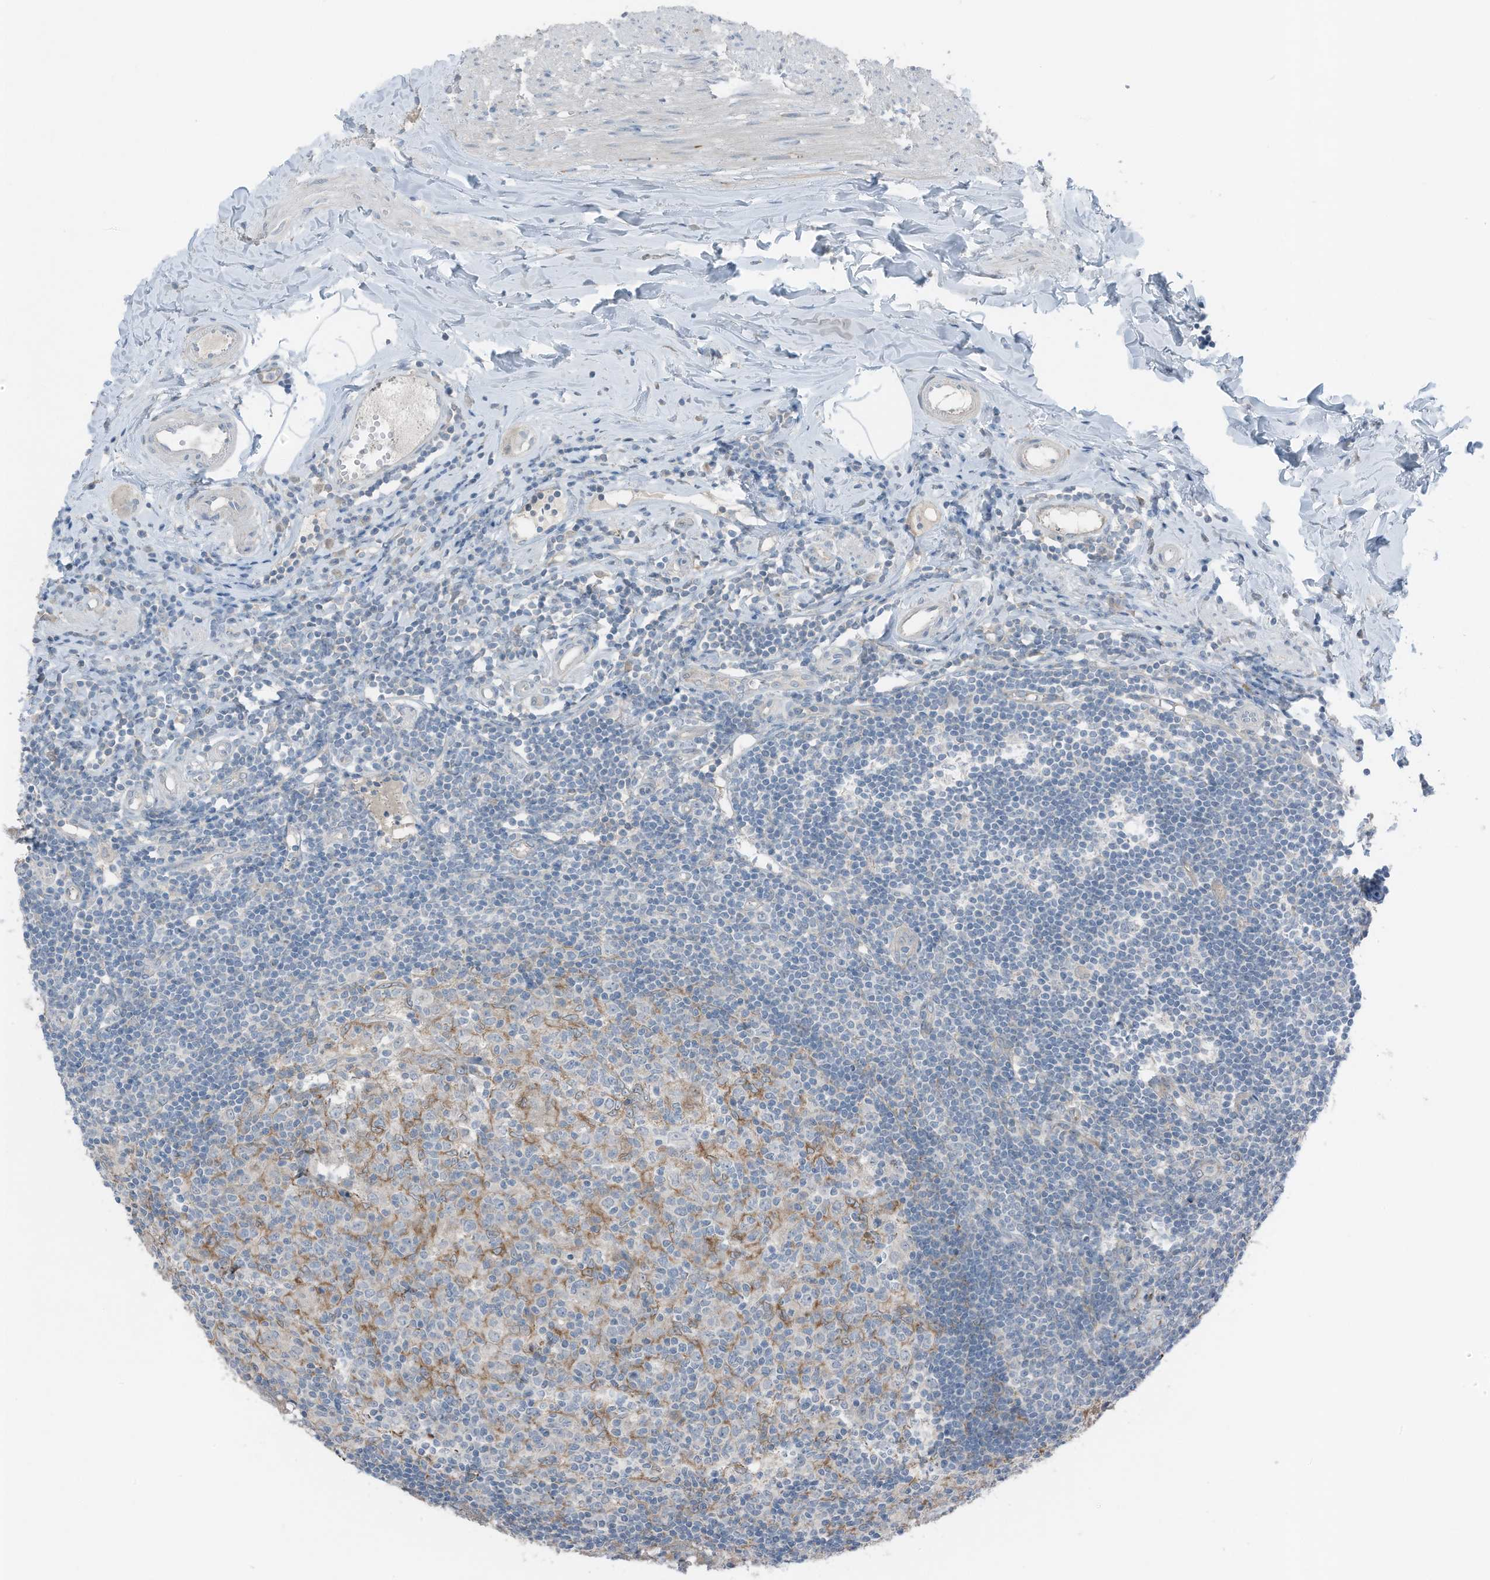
{"staining": {"intensity": "moderate", "quantity": "25%-75%", "location": "cytoplasmic/membranous"}, "tissue": "appendix", "cell_type": "Glandular cells", "image_type": "normal", "snomed": [{"axis": "morphology", "description": "Normal tissue, NOS"}, {"axis": "topography", "description": "Appendix"}], "caption": "Glandular cells demonstrate medium levels of moderate cytoplasmic/membranous staining in approximately 25%-75% of cells in benign human appendix. Nuclei are stained in blue.", "gene": "ARHGEF33", "patient": {"sex": "female", "age": 54}}